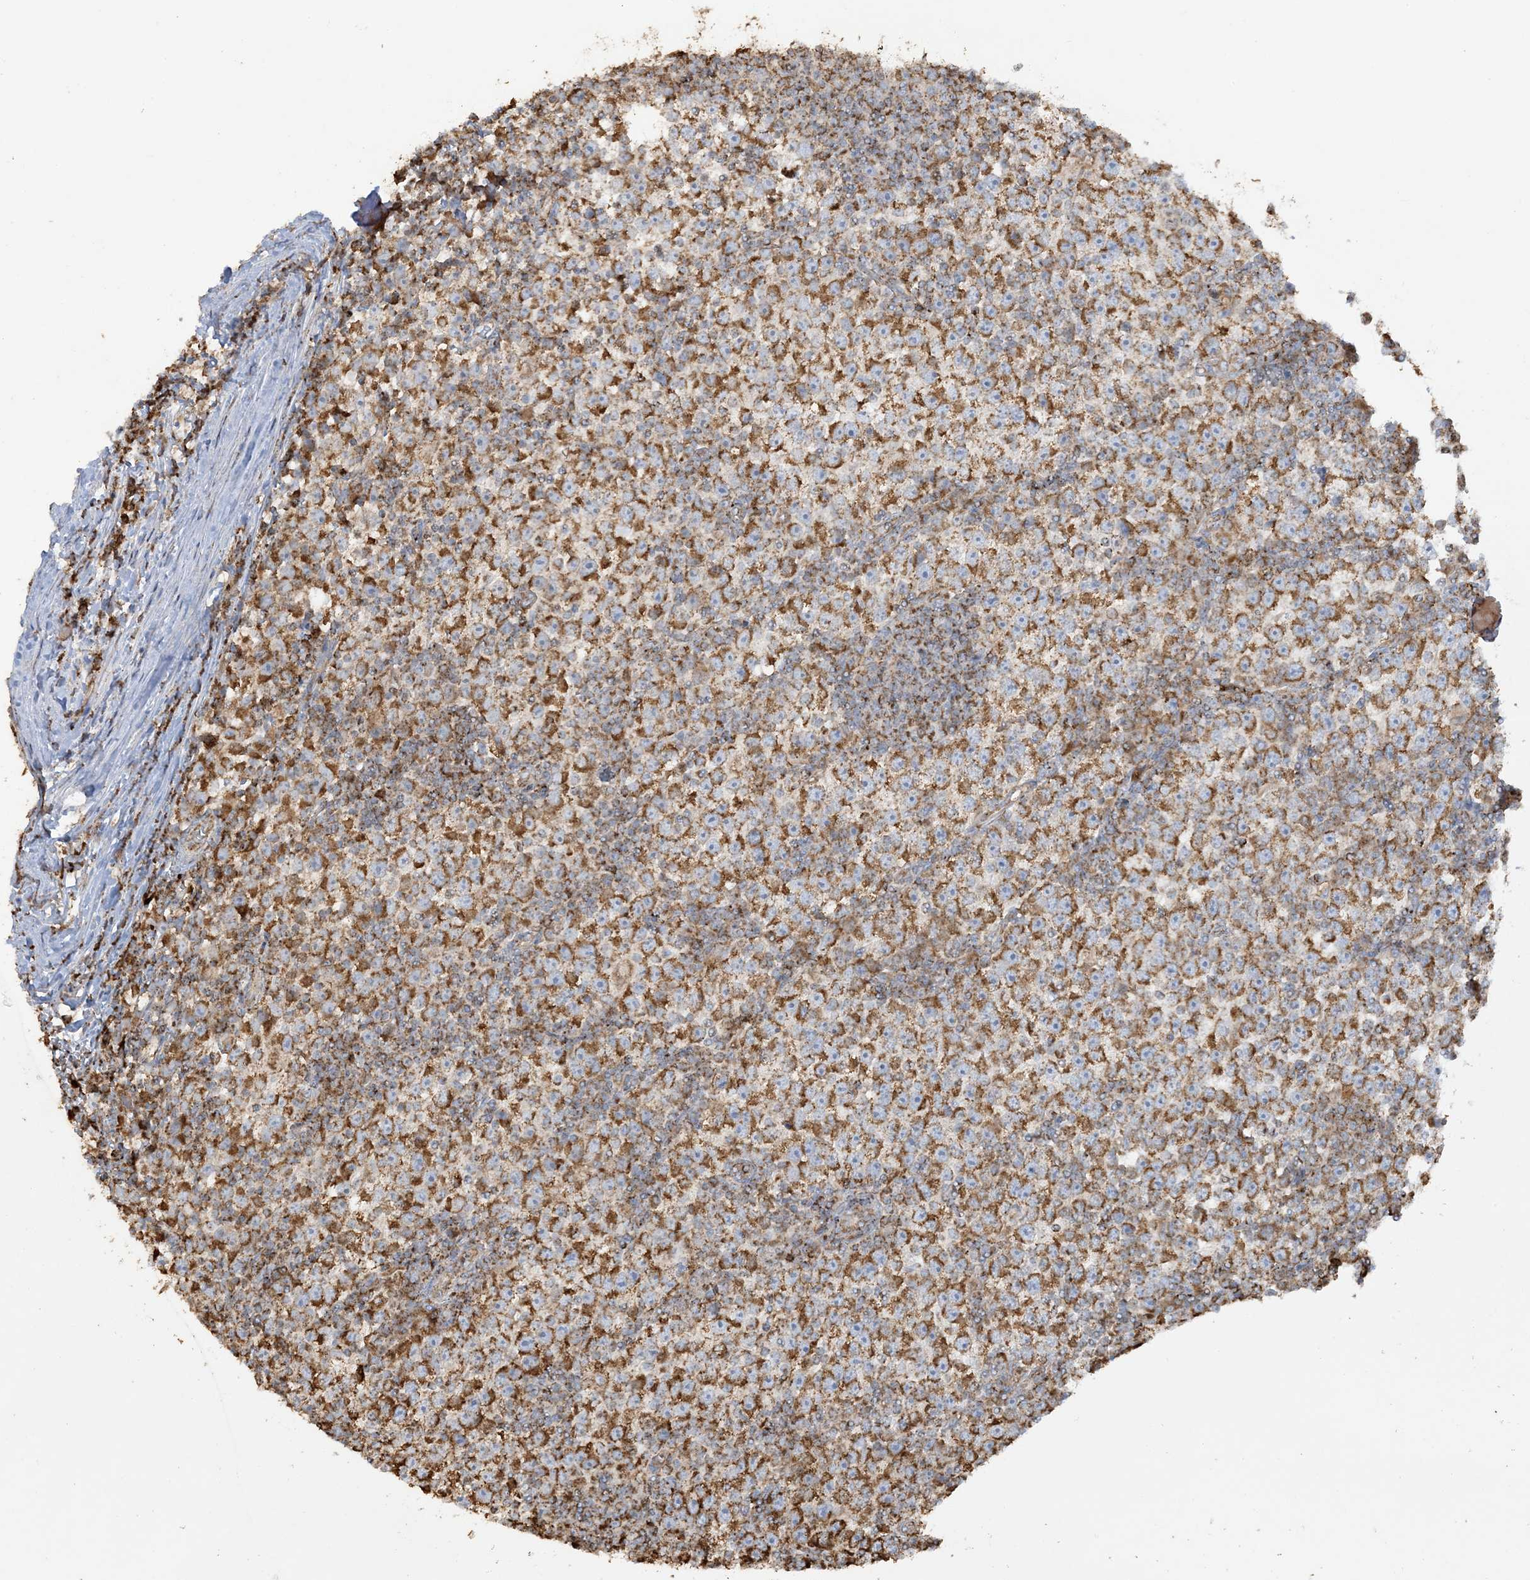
{"staining": {"intensity": "moderate", "quantity": ">75%", "location": "cytoplasmic/membranous"}, "tissue": "testis cancer", "cell_type": "Tumor cells", "image_type": "cancer", "snomed": [{"axis": "morphology", "description": "Seminoma, NOS"}, {"axis": "topography", "description": "Testis"}], "caption": "Immunohistochemical staining of human testis cancer displays medium levels of moderate cytoplasmic/membranous staining in approximately >75% of tumor cells.", "gene": "AGA", "patient": {"sex": "male", "age": 65}}